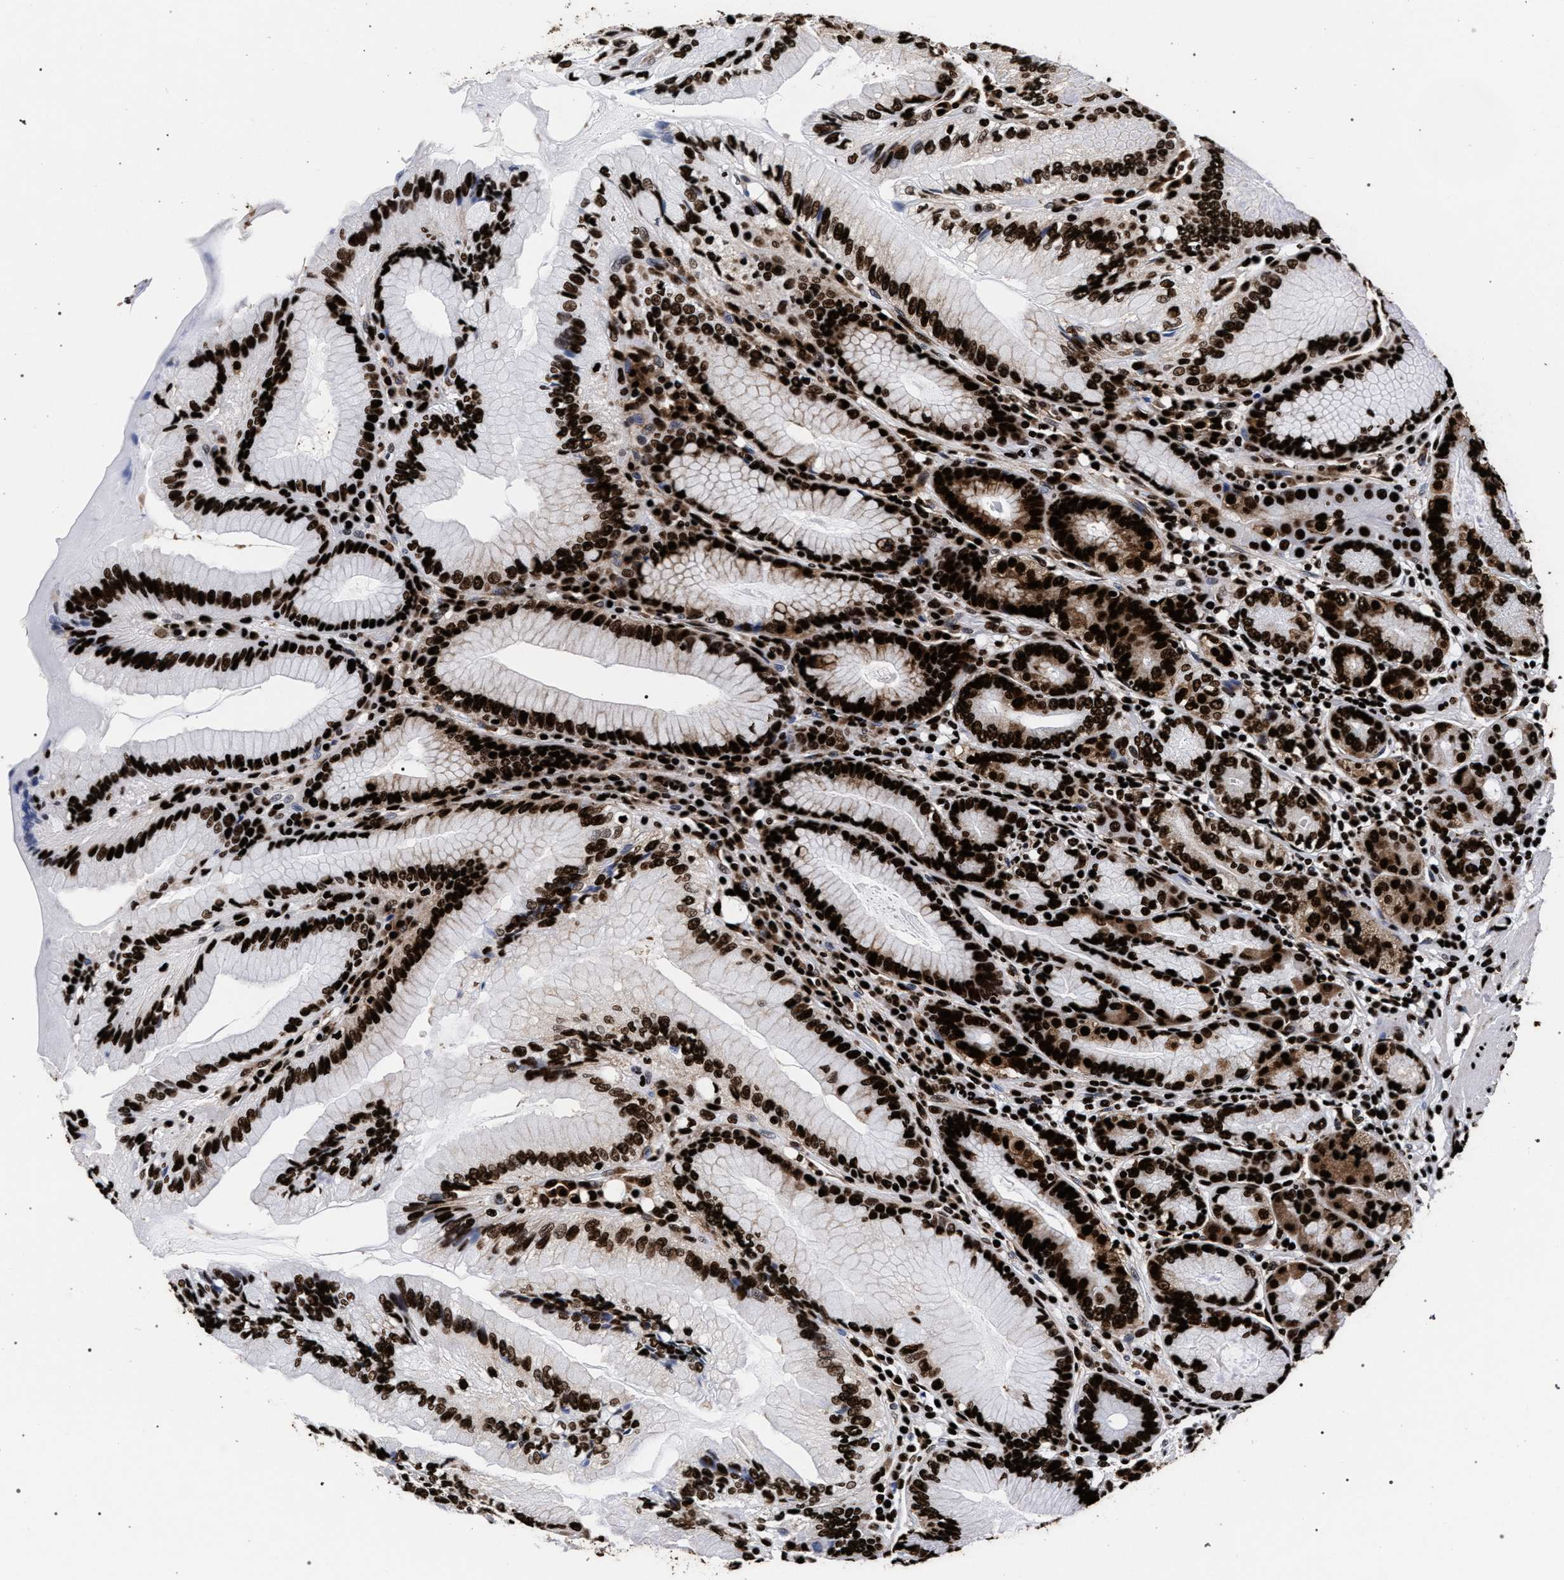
{"staining": {"intensity": "strong", "quantity": ">75%", "location": "nuclear"}, "tissue": "stomach", "cell_type": "Glandular cells", "image_type": "normal", "snomed": [{"axis": "morphology", "description": "Normal tissue, NOS"}, {"axis": "topography", "description": "Stomach, lower"}], "caption": "Immunohistochemical staining of benign human stomach exhibits >75% levels of strong nuclear protein positivity in about >75% of glandular cells.", "gene": "HNRNPA1", "patient": {"sex": "female", "age": 76}}